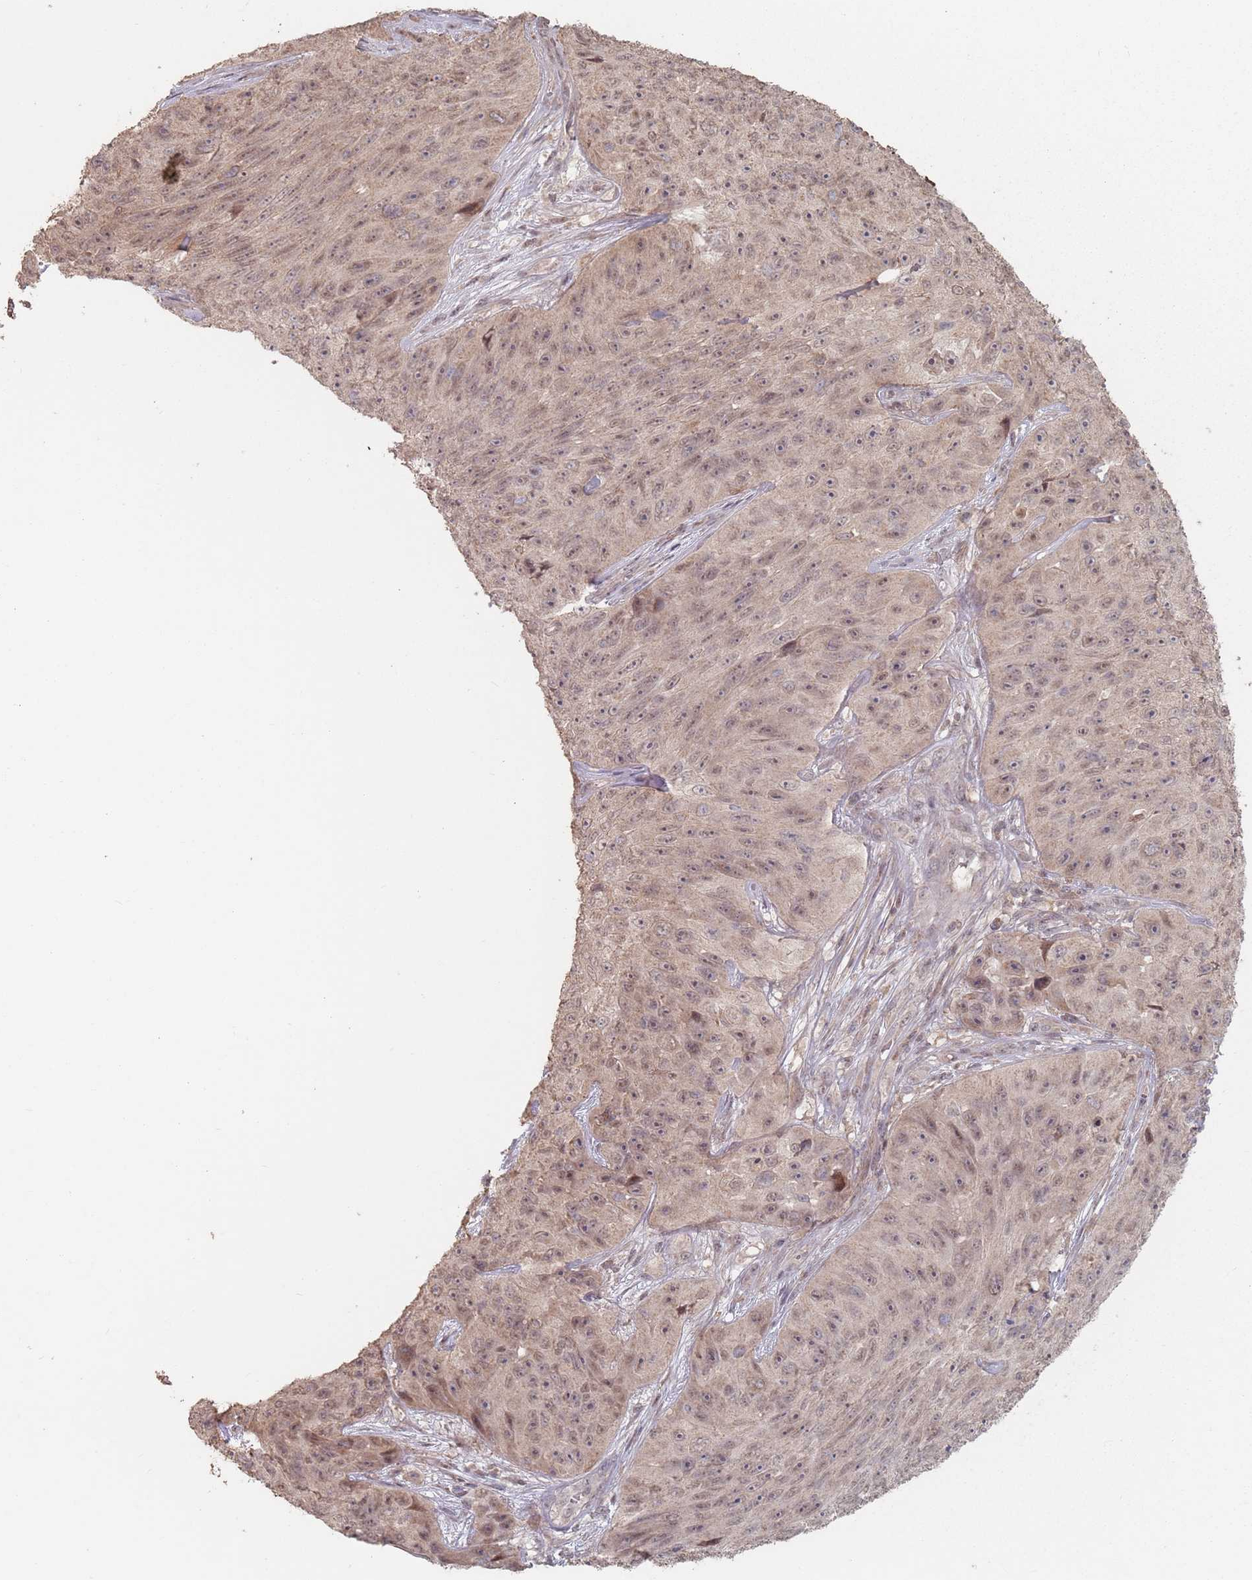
{"staining": {"intensity": "weak", "quantity": ">75%", "location": "cytoplasmic/membranous,nuclear"}, "tissue": "skin cancer", "cell_type": "Tumor cells", "image_type": "cancer", "snomed": [{"axis": "morphology", "description": "Squamous cell carcinoma, NOS"}, {"axis": "topography", "description": "Skin"}], "caption": "This image exhibits skin squamous cell carcinoma stained with immunohistochemistry (IHC) to label a protein in brown. The cytoplasmic/membranous and nuclear of tumor cells show weak positivity for the protein. Nuclei are counter-stained blue.", "gene": "VPS52", "patient": {"sex": "female", "age": 87}}